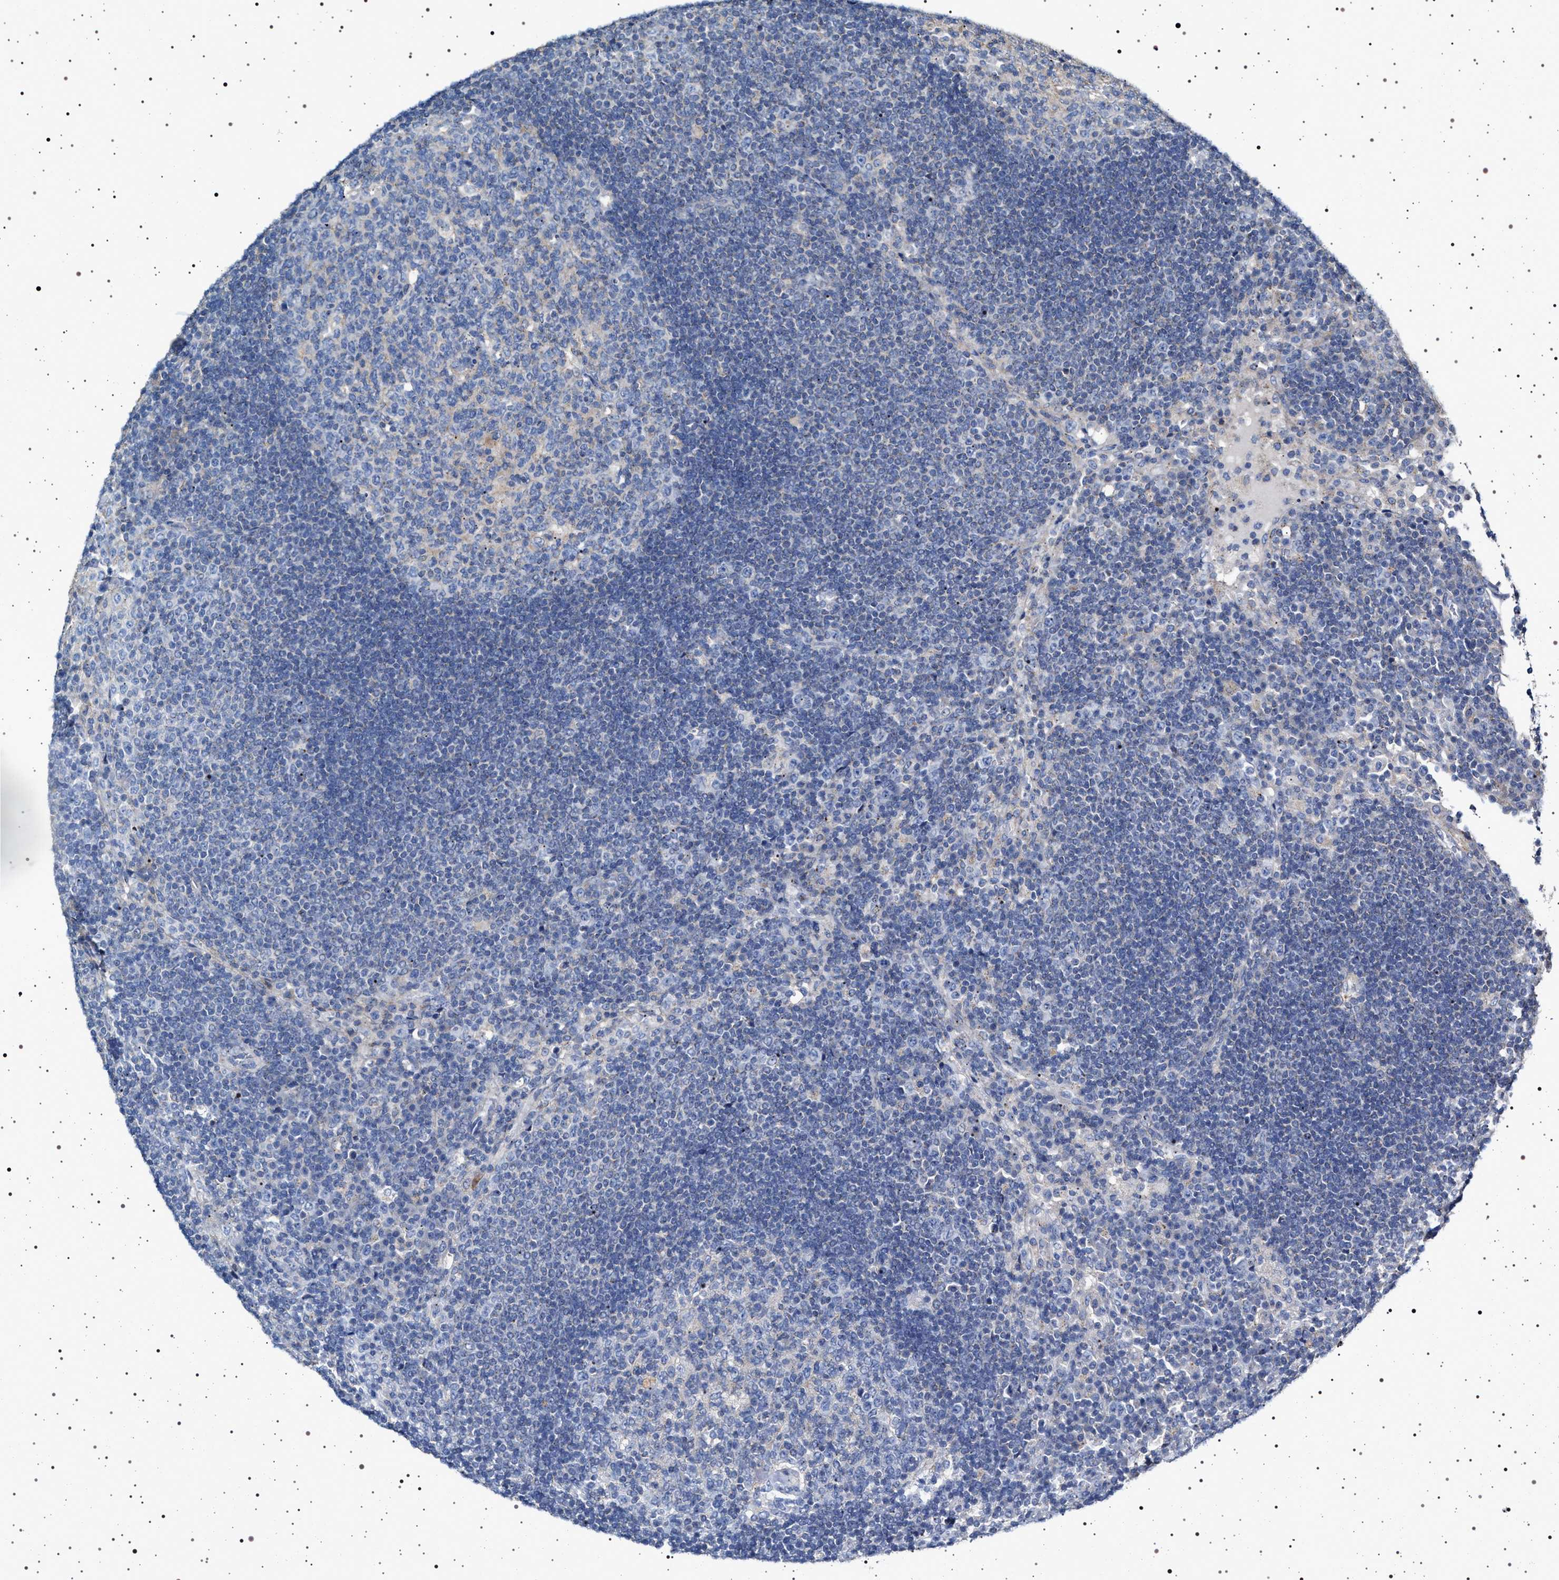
{"staining": {"intensity": "negative", "quantity": "none", "location": "none"}, "tissue": "lymph node", "cell_type": "Germinal center cells", "image_type": "normal", "snomed": [{"axis": "morphology", "description": "Normal tissue, NOS"}, {"axis": "topography", "description": "Lymph node"}], "caption": "High magnification brightfield microscopy of benign lymph node stained with DAB (brown) and counterstained with hematoxylin (blue): germinal center cells show no significant staining.", "gene": "NAALADL2", "patient": {"sex": "female", "age": 53}}